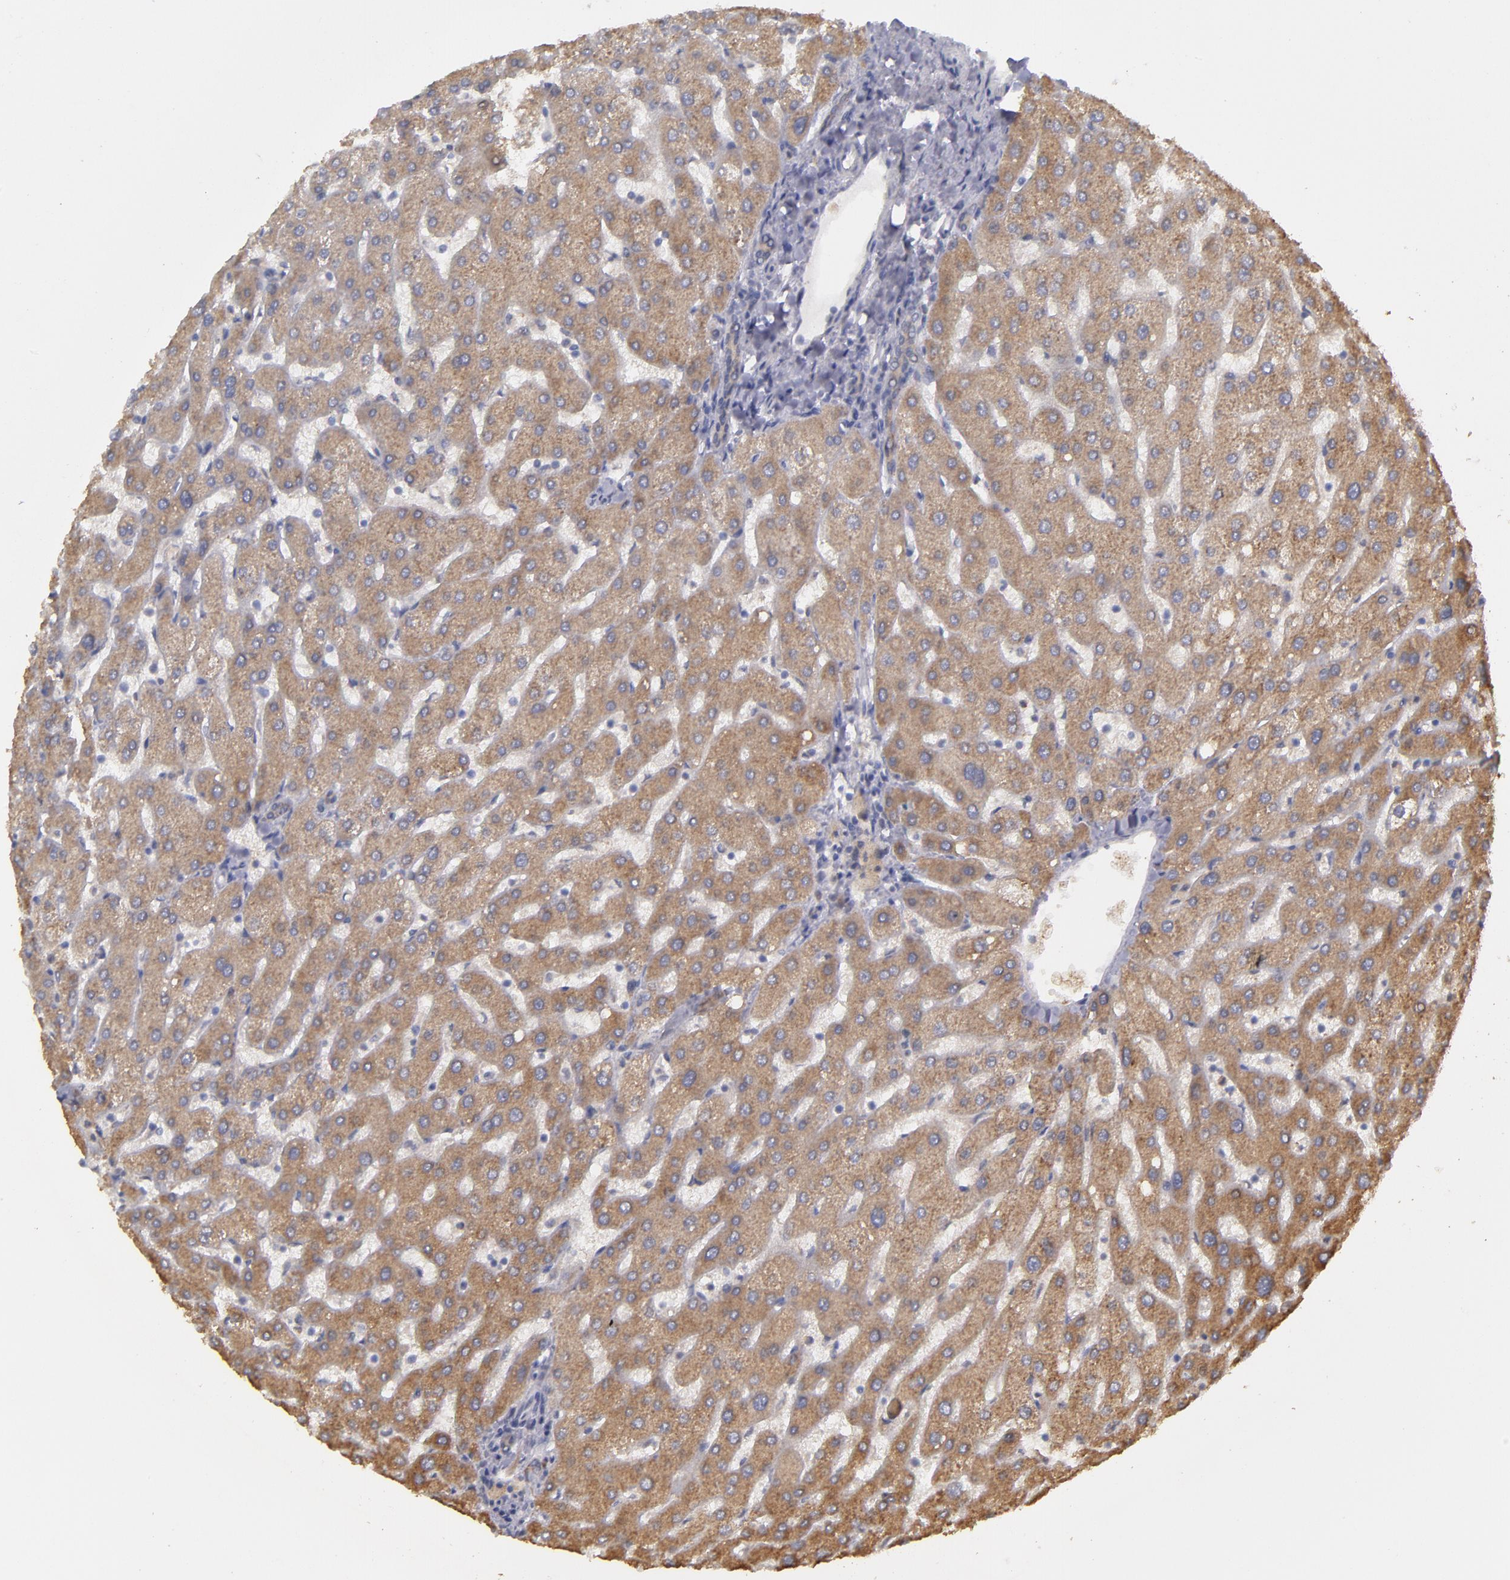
{"staining": {"intensity": "moderate", "quantity": ">75%", "location": "cytoplasmic/membranous"}, "tissue": "liver", "cell_type": "Cholangiocytes", "image_type": "normal", "snomed": [{"axis": "morphology", "description": "Normal tissue, NOS"}, {"axis": "topography", "description": "Liver"}], "caption": "Approximately >75% of cholangiocytes in normal liver show moderate cytoplasmic/membranous protein positivity as visualized by brown immunohistochemical staining.", "gene": "MTHFD1", "patient": {"sex": "male", "age": 67}}